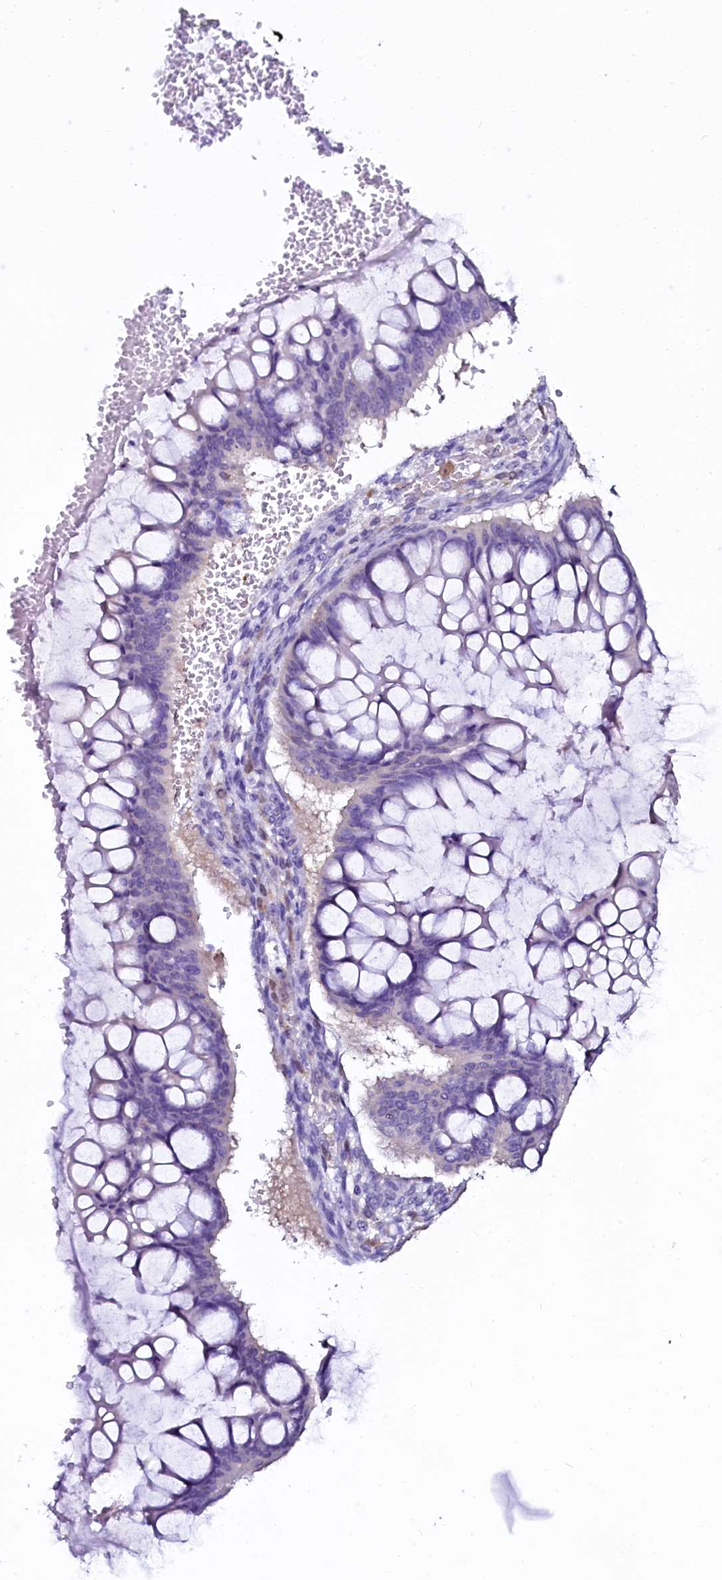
{"staining": {"intensity": "negative", "quantity": "none", "location": "none"}, "tissue": "ovarian cancer", "cell_type": "Tumor cells", "image_type": "cancer", "snomed": [{"axis": "morphology", "description": "Cystadenocarcinoma, mucinous, NOS"}, {"axis": "topography", "description": "Ovary"}], "caption": "The IHC photomicrograph has no significant staining in tumor cells of ovarian cancer tissue.", "gene": "SORD", "patient": {"sex": "female", "age": 73}}